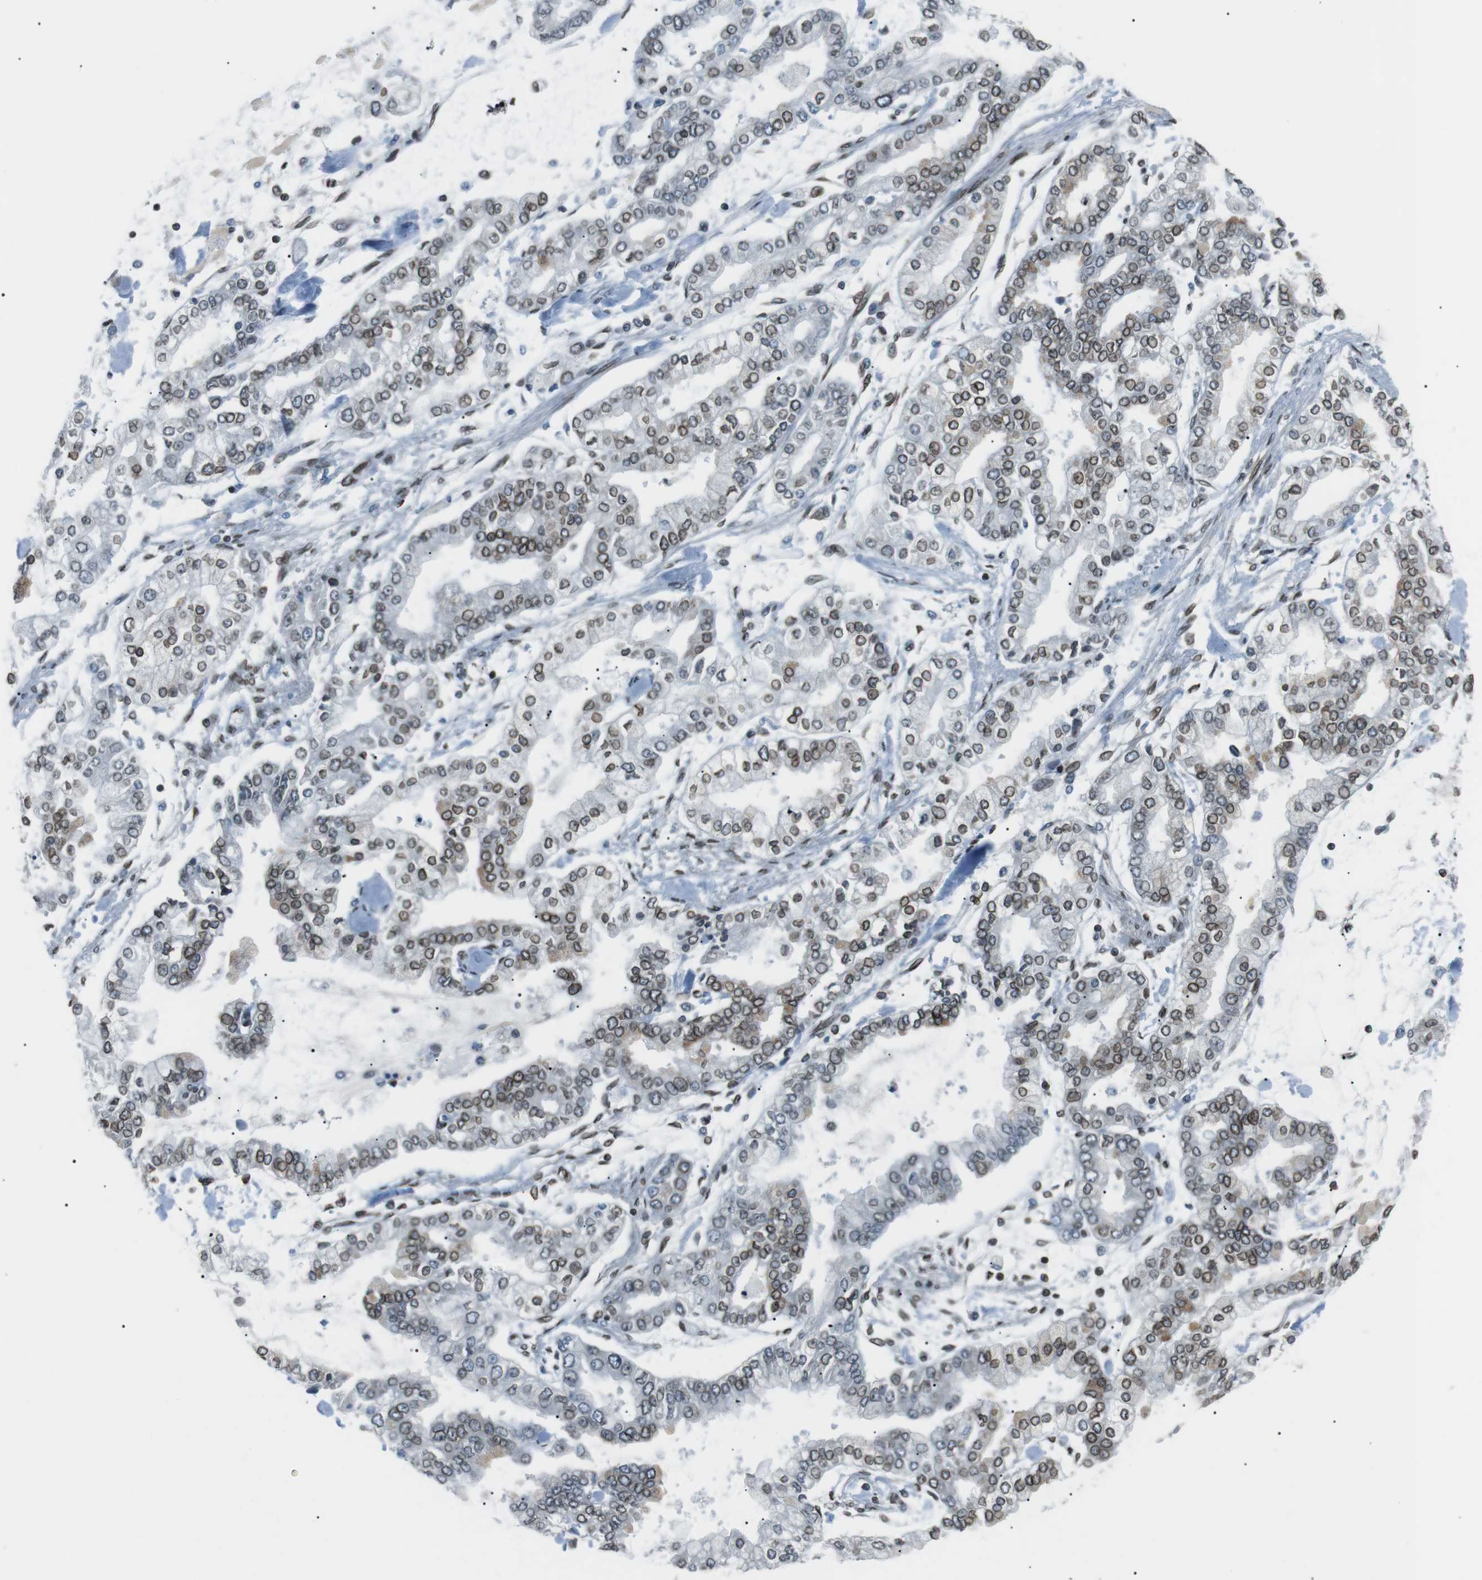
{"staining": {"intensity": "moderate", "quantity": ">75%", "location": "cytoplasmic/membranous,nuclear"}, "tissue": "stomach cancer", "cell_type": "Tumor cells", "image_type": "cancer", "snomed": [{"axis": "morphology", "description": "Normal tissue, NOS"}, {"axis": "morphology", "description": "Adenocarcinoma, NOS"}, {"axis": "topography", "description": "Stomach, upper"}, {"axis": "topography", "description": "Stomach"}], "caption": "DAB (3,3'-diaminobenzidine) immunohistochemical staining of human stomach cancer (adenocarcinoma) shows moderate cytoplasmic/membranous and nuclear protein expression in about >75% of tumor cells. (DAB (3,3'-diaminobenzidine) IHC with brightfield microscopy, high magnification).", "gene": "TMX4", "patient": {"sex": "male", "age": 76}}